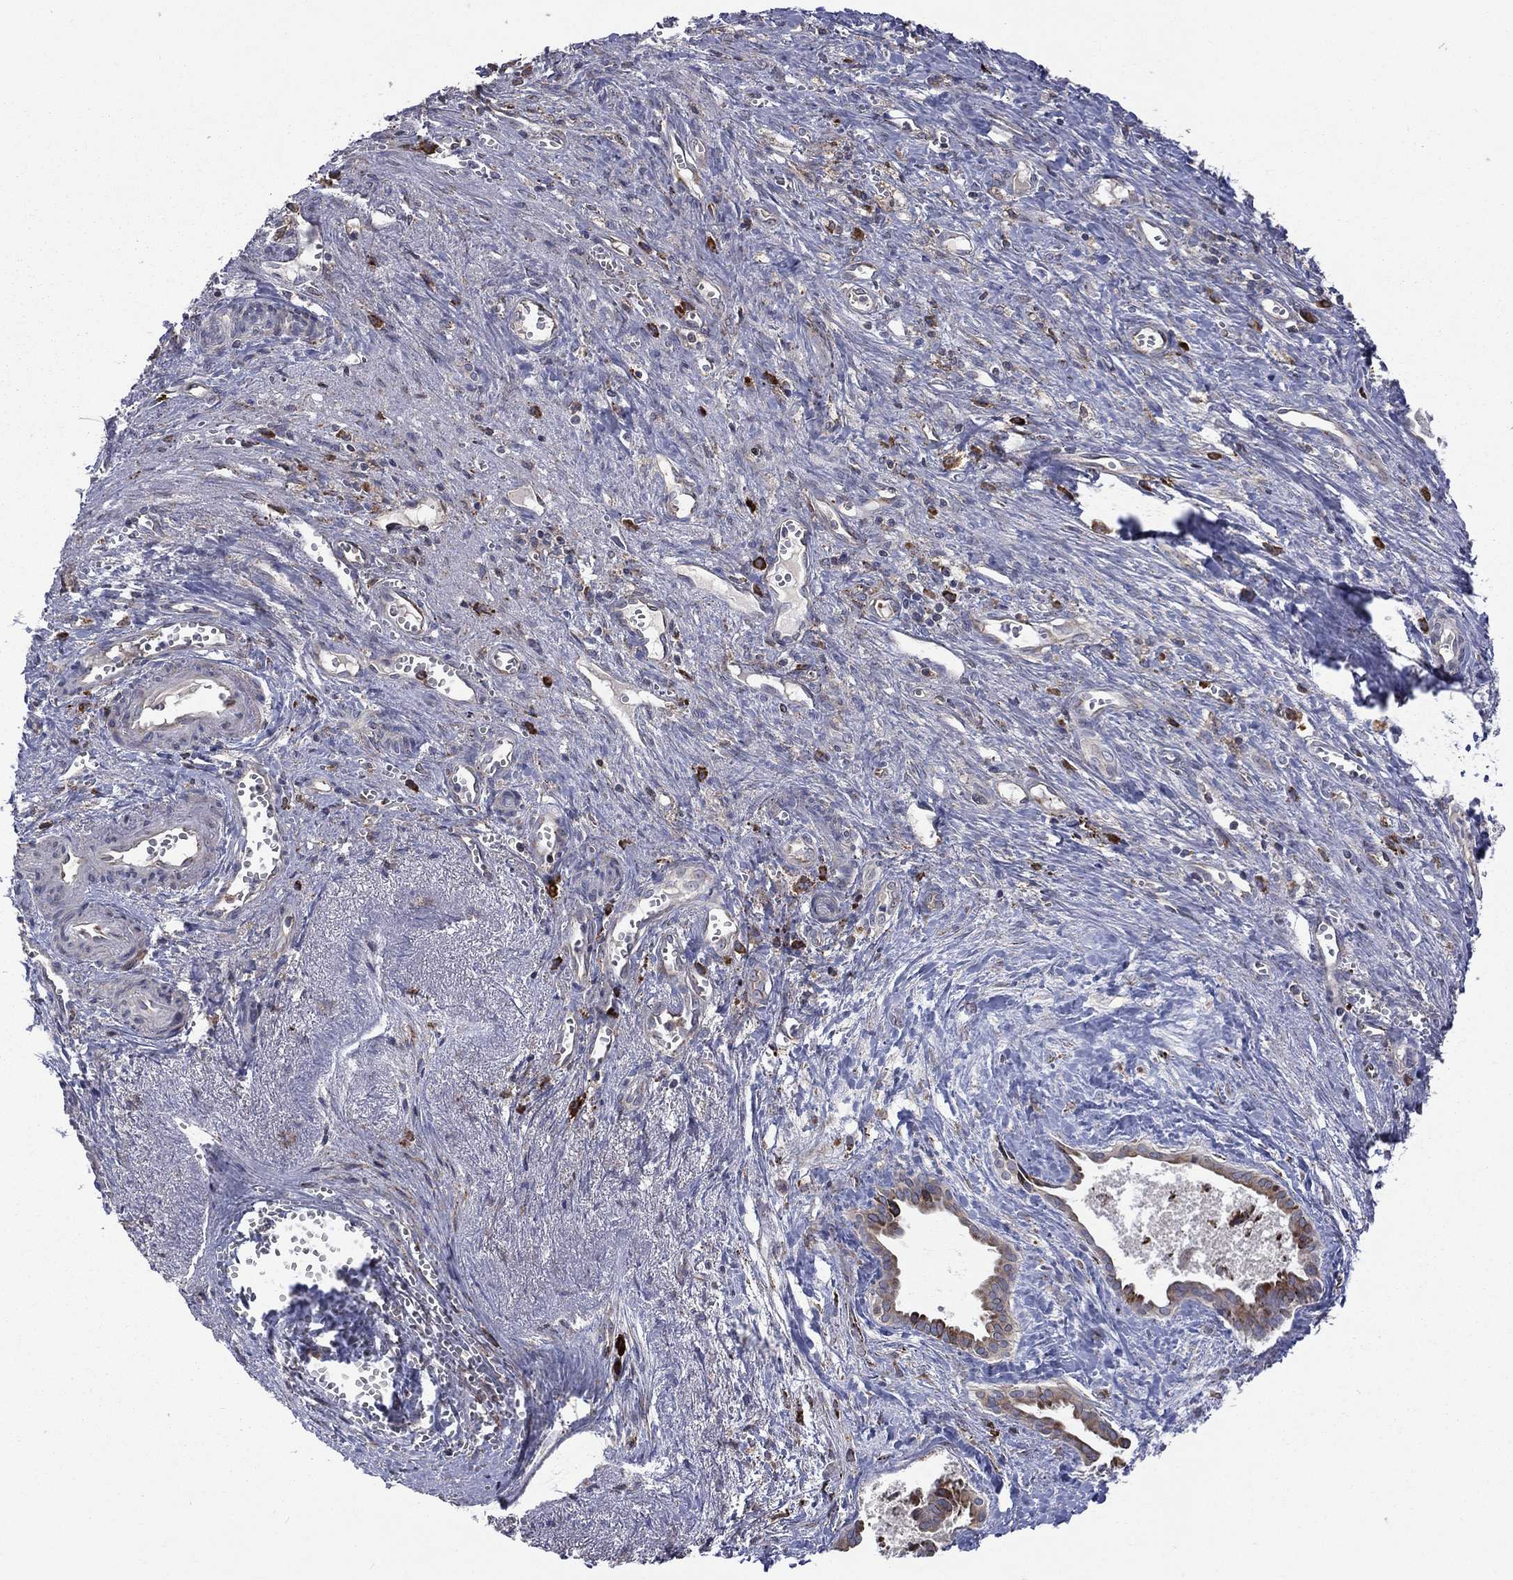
{"staining": {"intensity": "weak", "quantity": "<25%", "location": "cytoplasmic/membranous"}, "tissue": "liver cancer", "cell_type": "Tumor cells", "image_type": "cancer", "snomed": [{"axis": "morphology", "description": "Cholangiocarcinoma"}, {"axis": "topography", "description": "Liver"}], "caption": "IHC micrograph of neoplastic tissue: liver cancer (cholangiocarcinoma) stained with DAB reveals no significant protein positivity in tumor cells.", "gene": "C20orf96", "patient": {"sex": "female", "age": 65}}